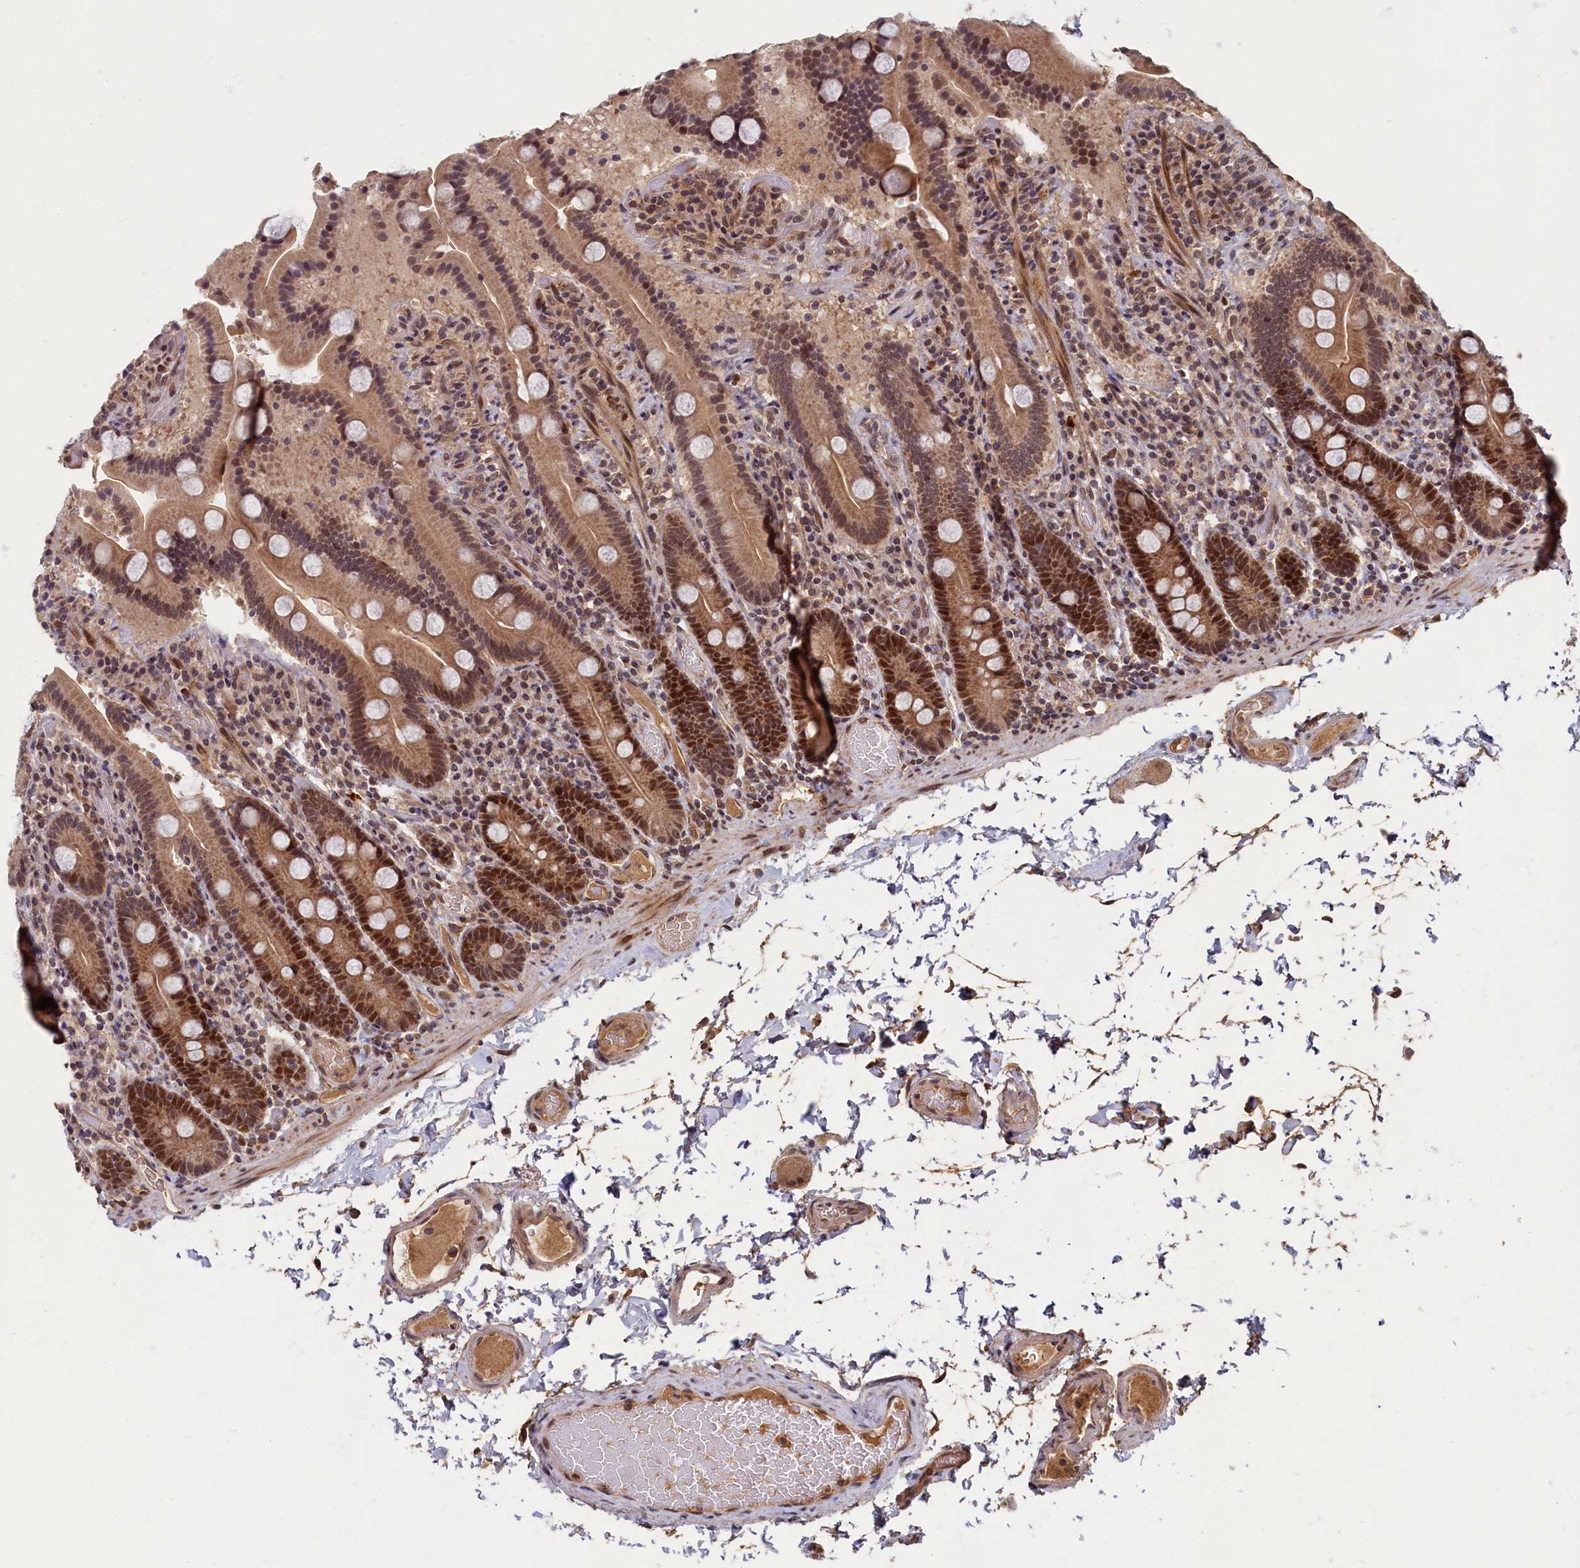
{"staining": {"intensity": "moderate", "quantity": ">75%", "location": "cytoplasmic/membranous,nuclear"}, "tissue": "duodenum", "cell_type": "Glandular cells", "image_type": "normal", "snomed": [{"axis": "morphology", "description": "Normal tissue, NOS"}, {"axis": "topography", "description": "Duodenum"}], "caption": "Duodenum stained with DAB (3,3'-diaminobenzidine) IHC exhibits medium levels of moderate cytoplasmic/membranous,nuclear positivity in approximately >75% of glandular cells. The protein of interest is shown in brown color, while the nuclei are stained blue.", "gene": "BRCA1", "patient": {"sex": "male", "age": 55}}